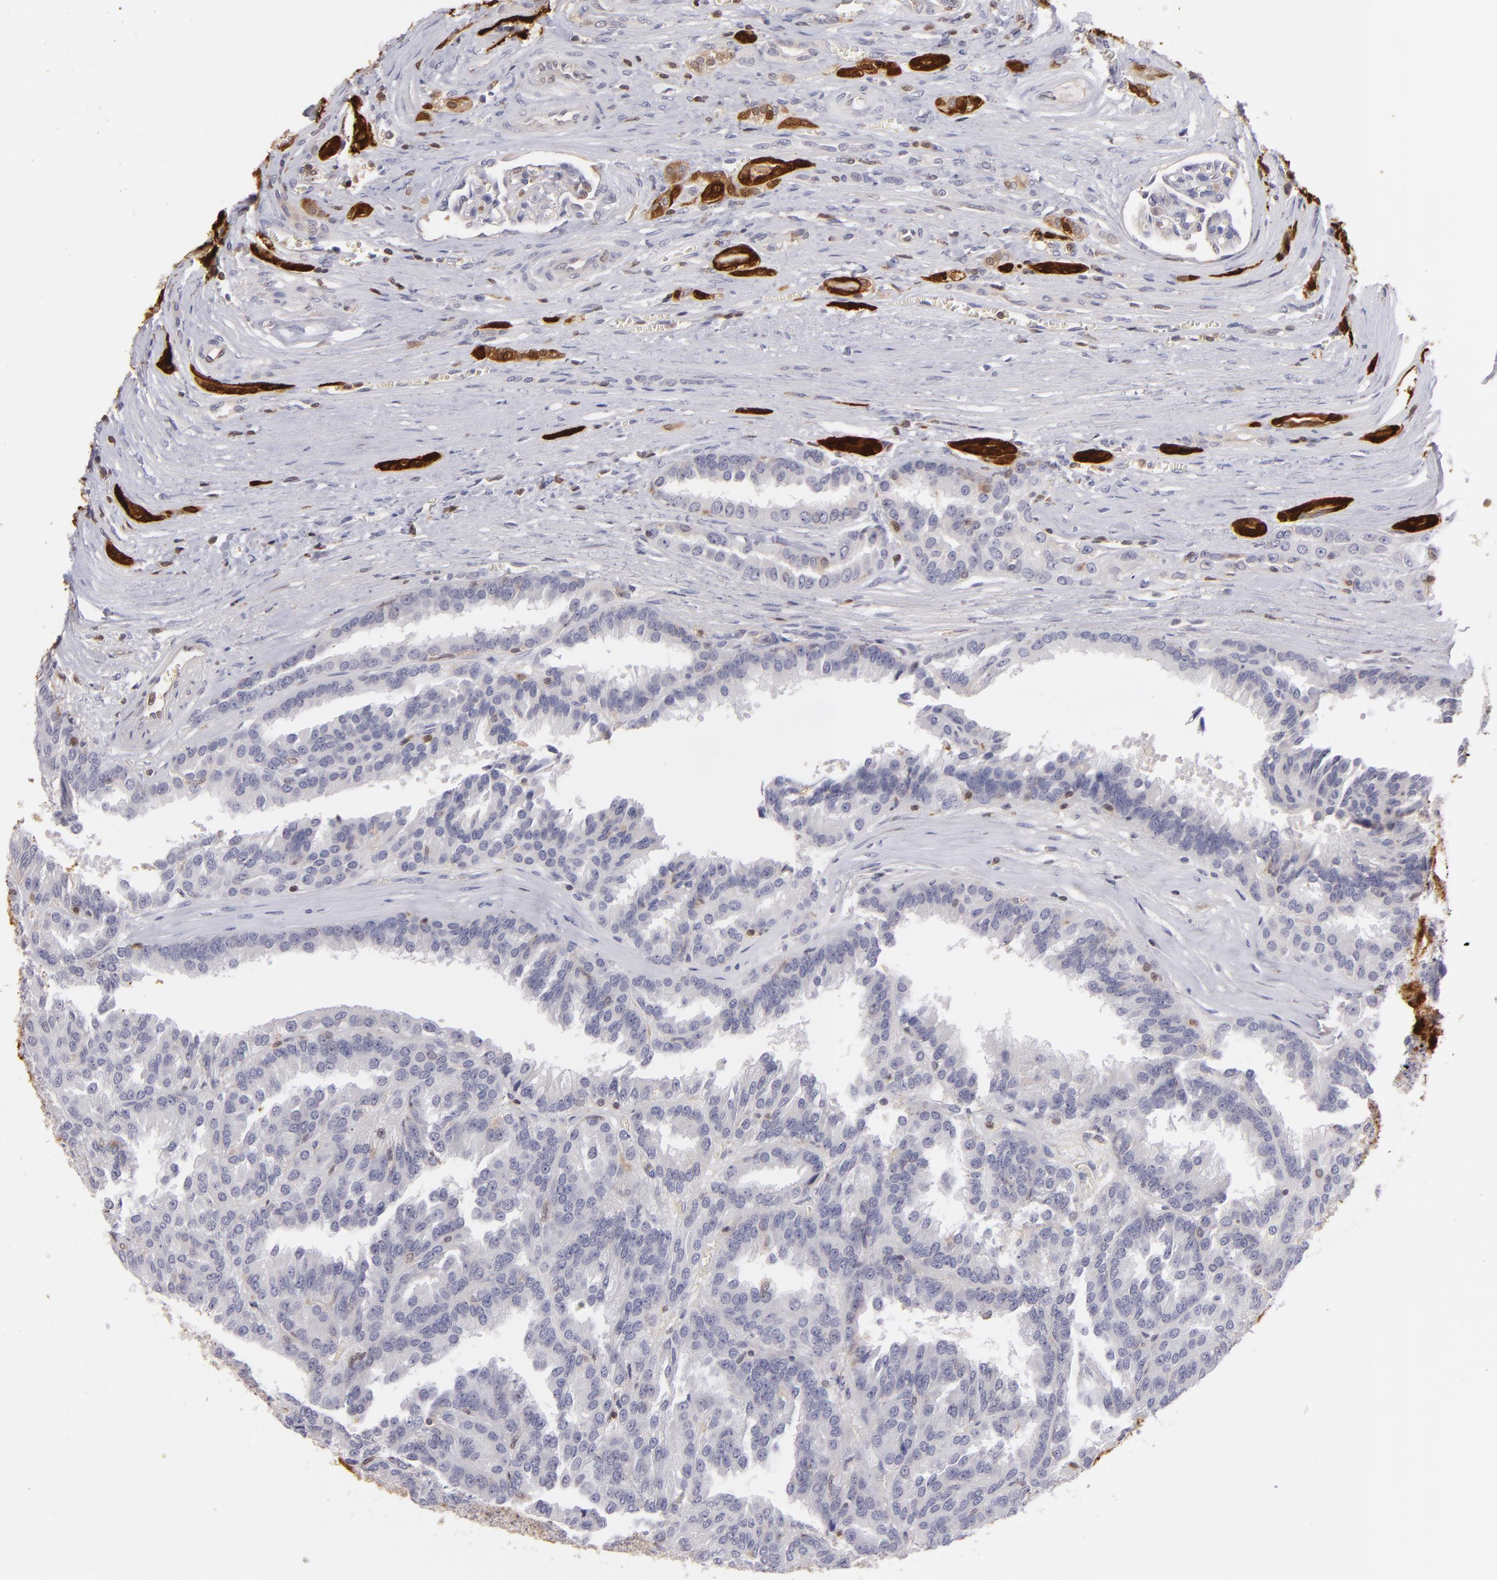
{"staining": {"intensity": "negative", "quantity": "none", "location": "none"}, "tissue": "renal cancer", "cell_type": "Tumor cells", "image_type": "cancer", "snomed": [{"axis": "morphology", "description": "Adenocarcinoma, NOS"}, {"axis": "topography", "description": "Kidney"}], "caption": "The photomicrograph exhibits no staining of tumor cells in renal cancer.", "gene": "S100A2", "patient": {"sex": "male", "age": 46}}